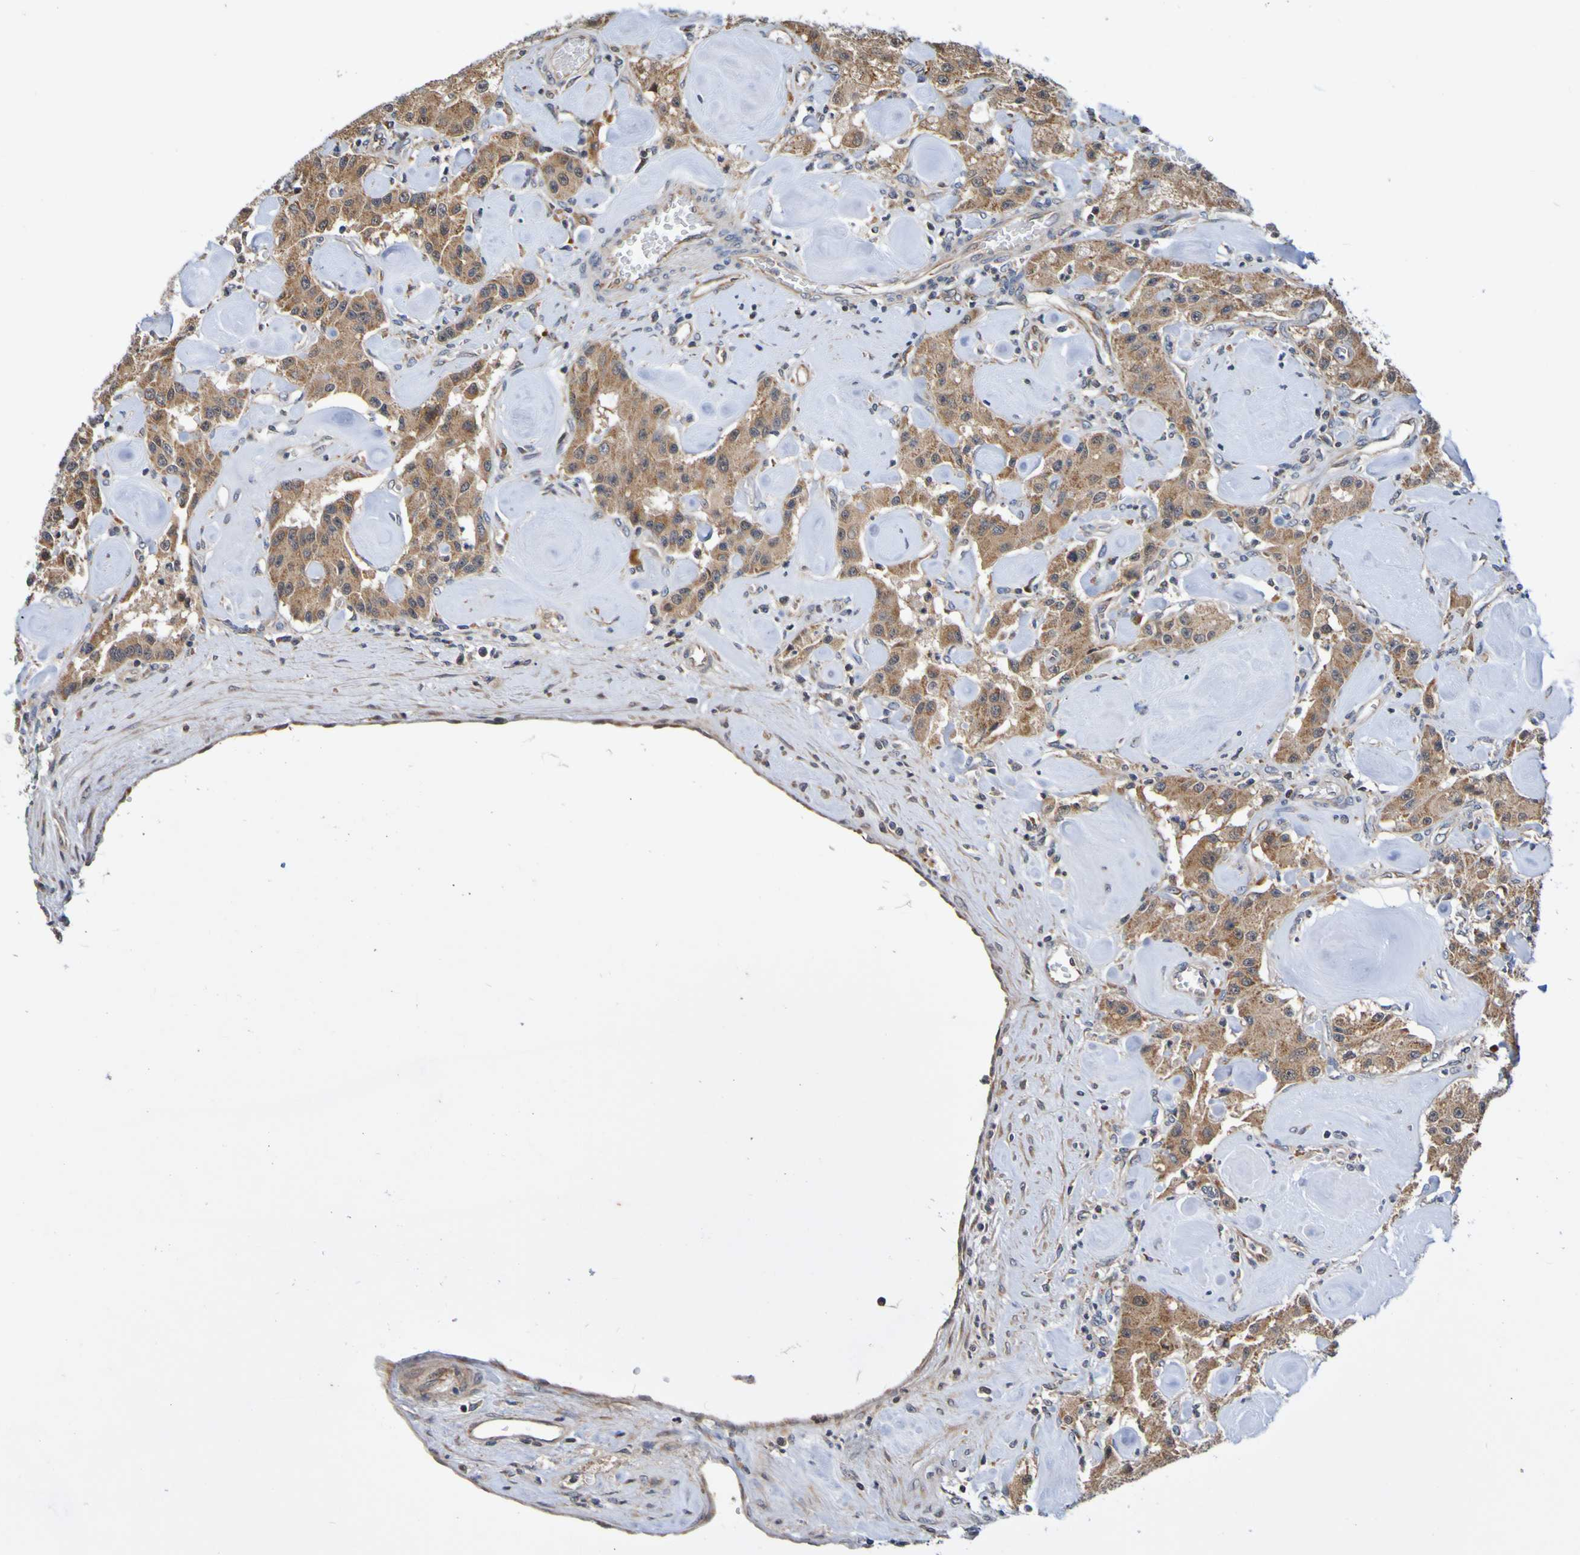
{"staining": {"intensity": "moderate", "quantity": ">75%", "location": "cytoplasmic/membranous"}, "tissue": "carcinoid", "cell_type": "Tumor cells", "image_type": "cancer", "snomed": [{"axis": "morphology", "description": "Carcinoid, malignant, NOS"}, {"axis": "topography", "description": "Pancreas"}], "caption": "Carcinoid was stained to show a protein in brown. There is medium levels of moderate cytoplasmic/membranous staining in approximately >75% of tumor cells.", "gene": "AXIN1", "patient": {"sex": "male", "age": 41}}